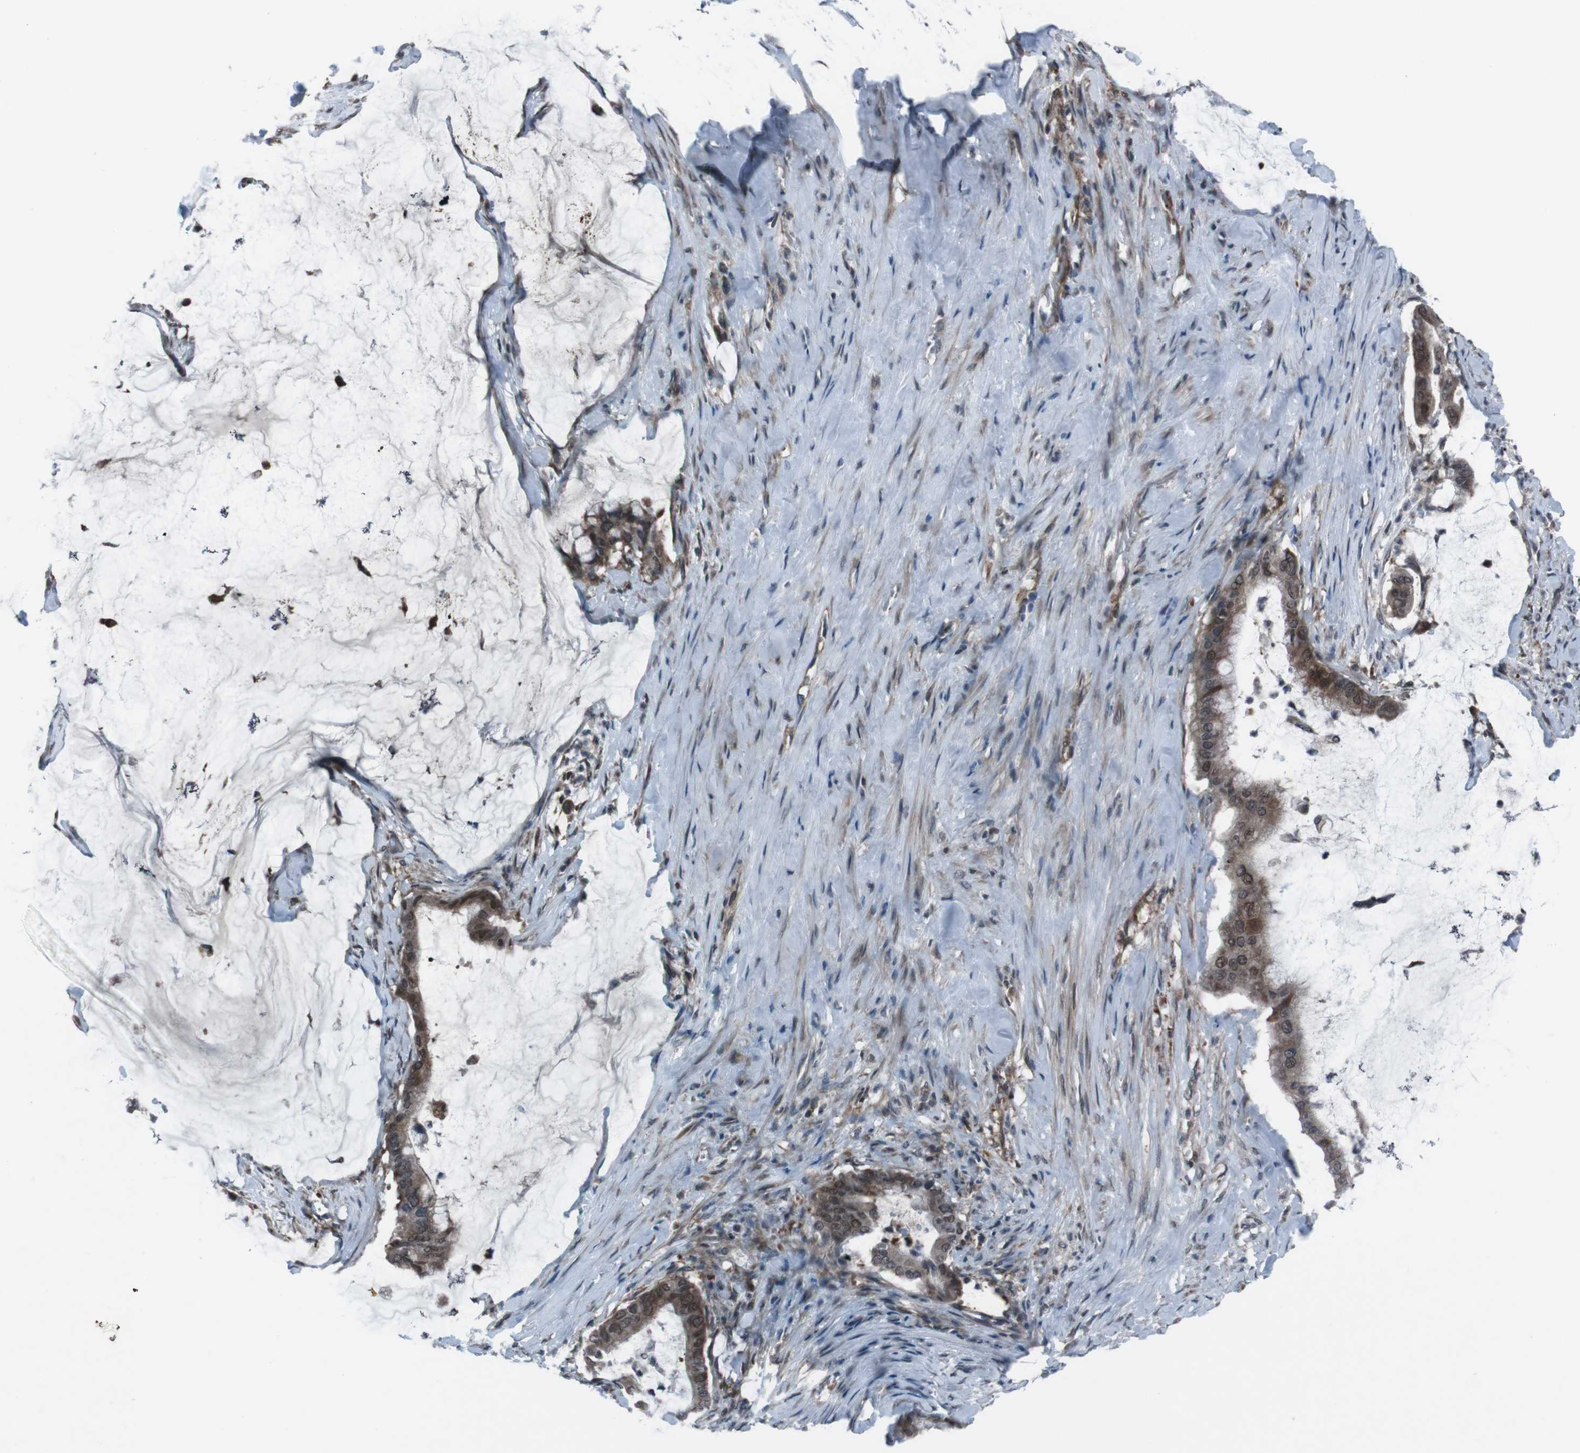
{"staining": {"intensity": "moderate", "quantity": ">75%", "location": "cytoplasmic/membranous,nuclear"}, "tissue": "pancreatic cancer", "cell_type": "Tumor cells", "image_type": "cancer", "snomed": [{"axis": "morphology", "description": "Adenocarcinoma, NOS"}, {"axis": "topography", "description": "Pancreas"}], "caption": "Pancreatic cancer tissue shows moderate cytoplasmic/membranous and nuclear expression in about >75% of tumor cells", "gene": "SS18L1", "patient": {"sex": "male", "age": 41}}